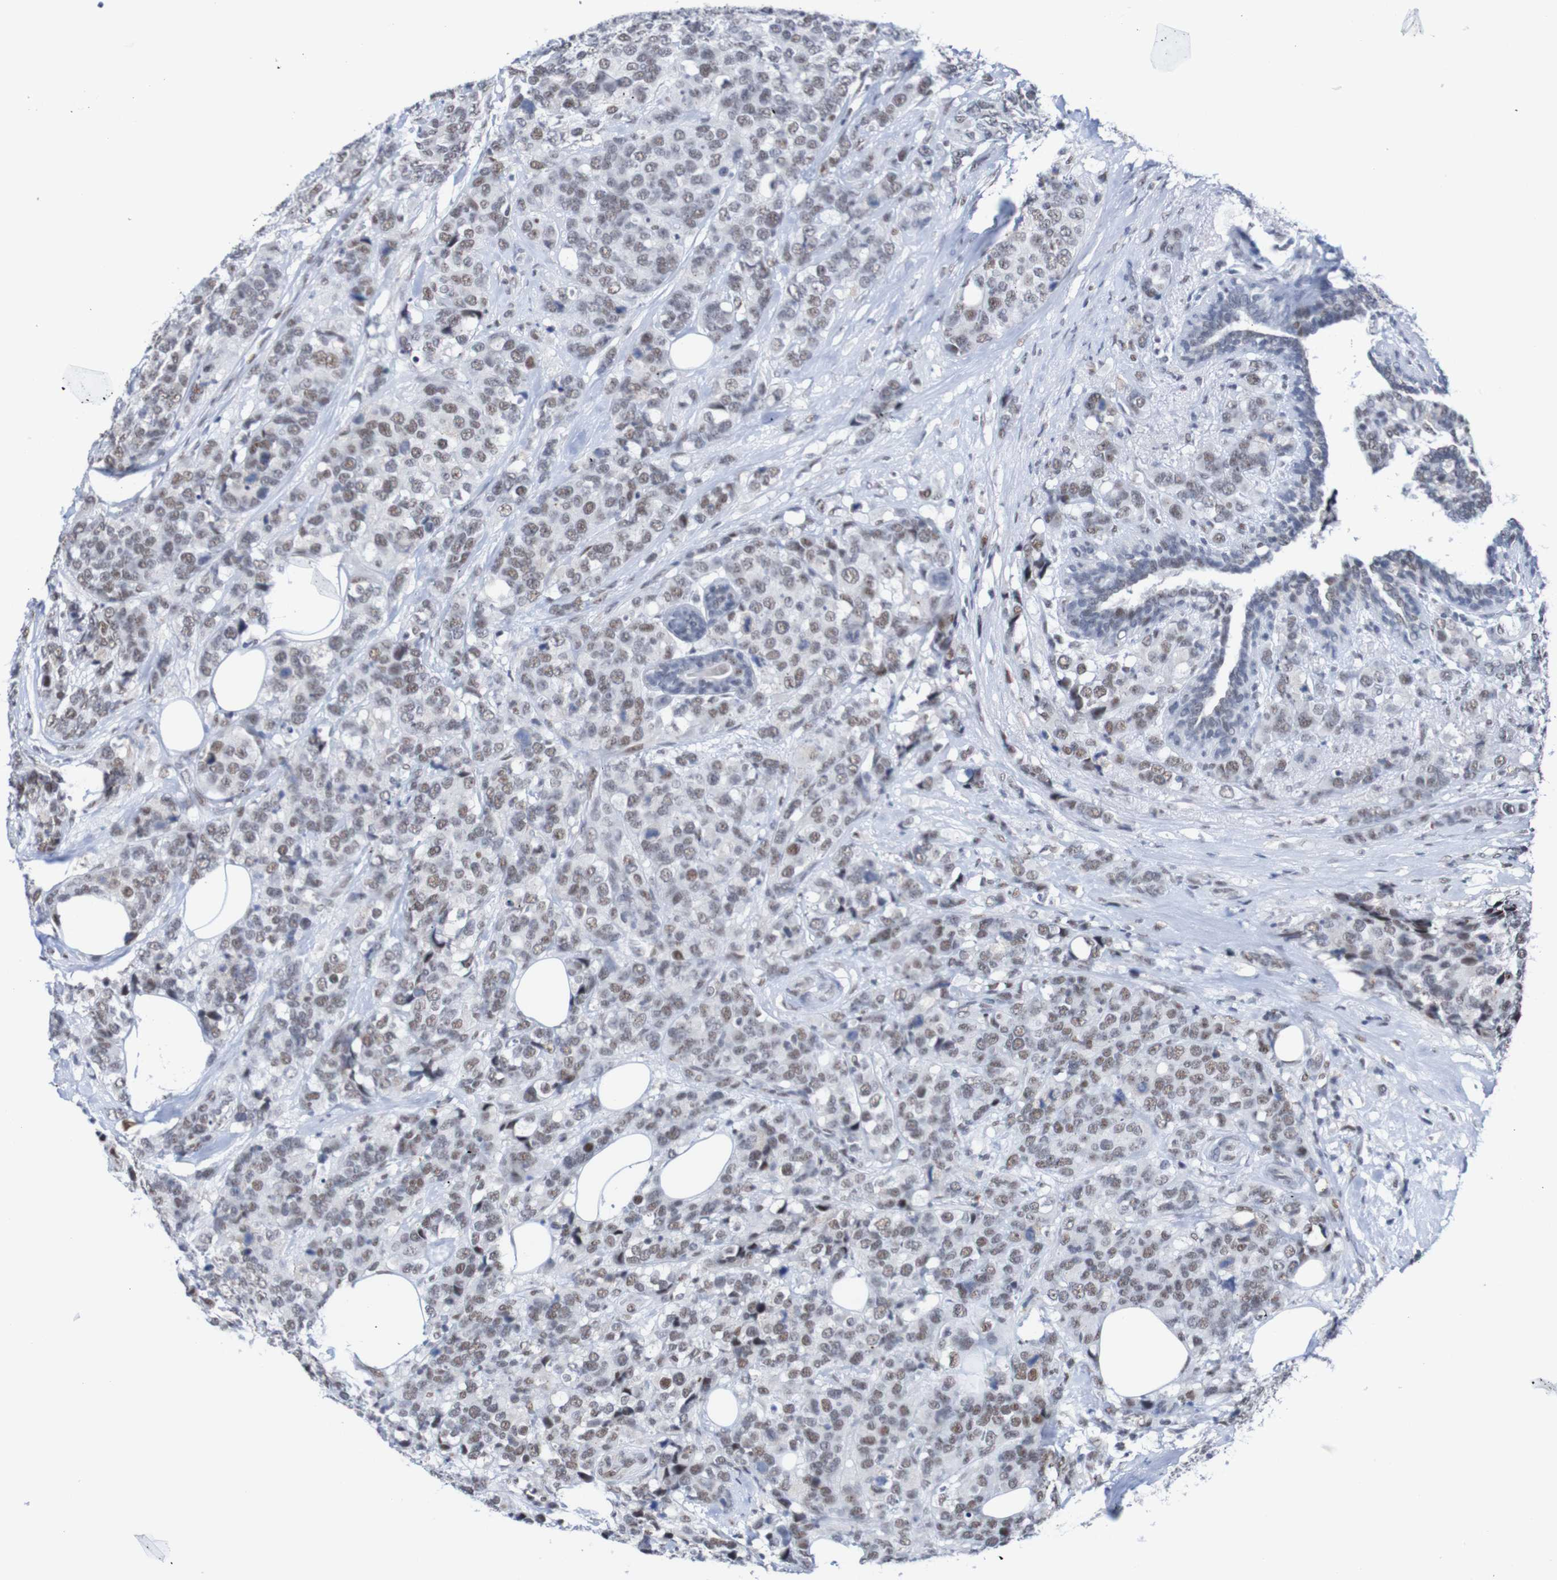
{"staining": {"intensity": "moderate", "quantity": "25%-75%", "location": "nuclear"}, "tissue": "breast cancer", "cell_type": "Tumor cells", "image_type": "cancer", "snomed": [{"axis": "morphology", "description": "Lobular carcinoma"}, {"axis": "topography", "description": "Breast"}], "caption": "This is a micrograph of immunohistochemistry staining of breast lobular carcinoma, which shows moderate positivity in the nuclear of tumor cells.", "gene": "CDC5L", "patient": {"sex": "female", "age": 59}}